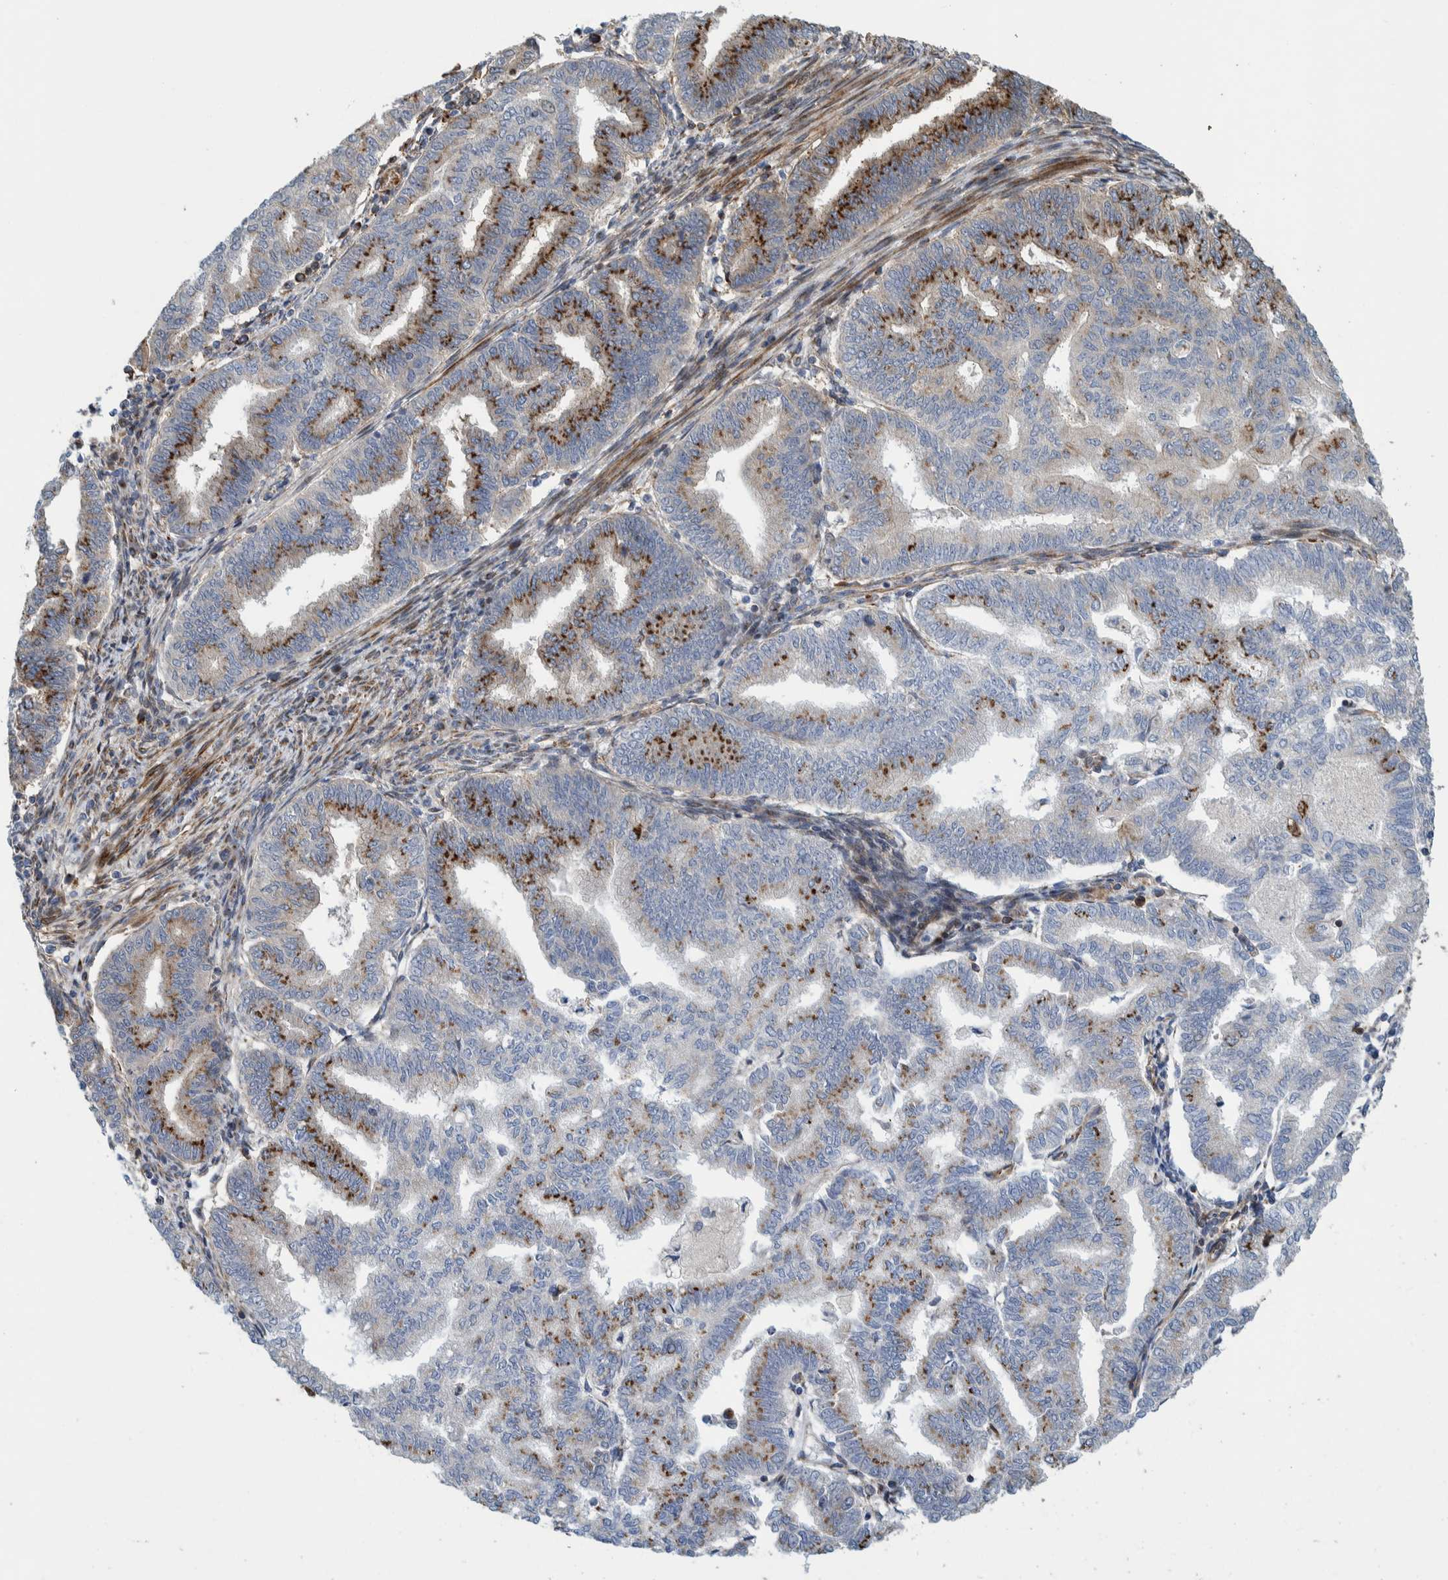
{"staining": {"intensity": "strong", "quantity": "25%-75%", "location": "cytoplasmic/membranous"}, "tissue": "endometrial cancer", "cell_type": "Tumor cells", "image_type": "cancer", "snomed": [{"axis": "morphology", "description": "Polyp, NOS"}, {"axis": "morphology", "description": "Adenocarcinoma, NOS"}, {"axis": "morphology", "description": "Adenoma, NOS"}, {"axis": "topography", "description": "Endometrium"}], "caption": "Approximately 25%-75% of tumor cells in human endometrial cancer show strong cytoplasmic/membranous protein staining as visualized by brown immunohistochemical staining.", "gene": "CCDC57", "patient": {"sex": "female", "age": 79}}